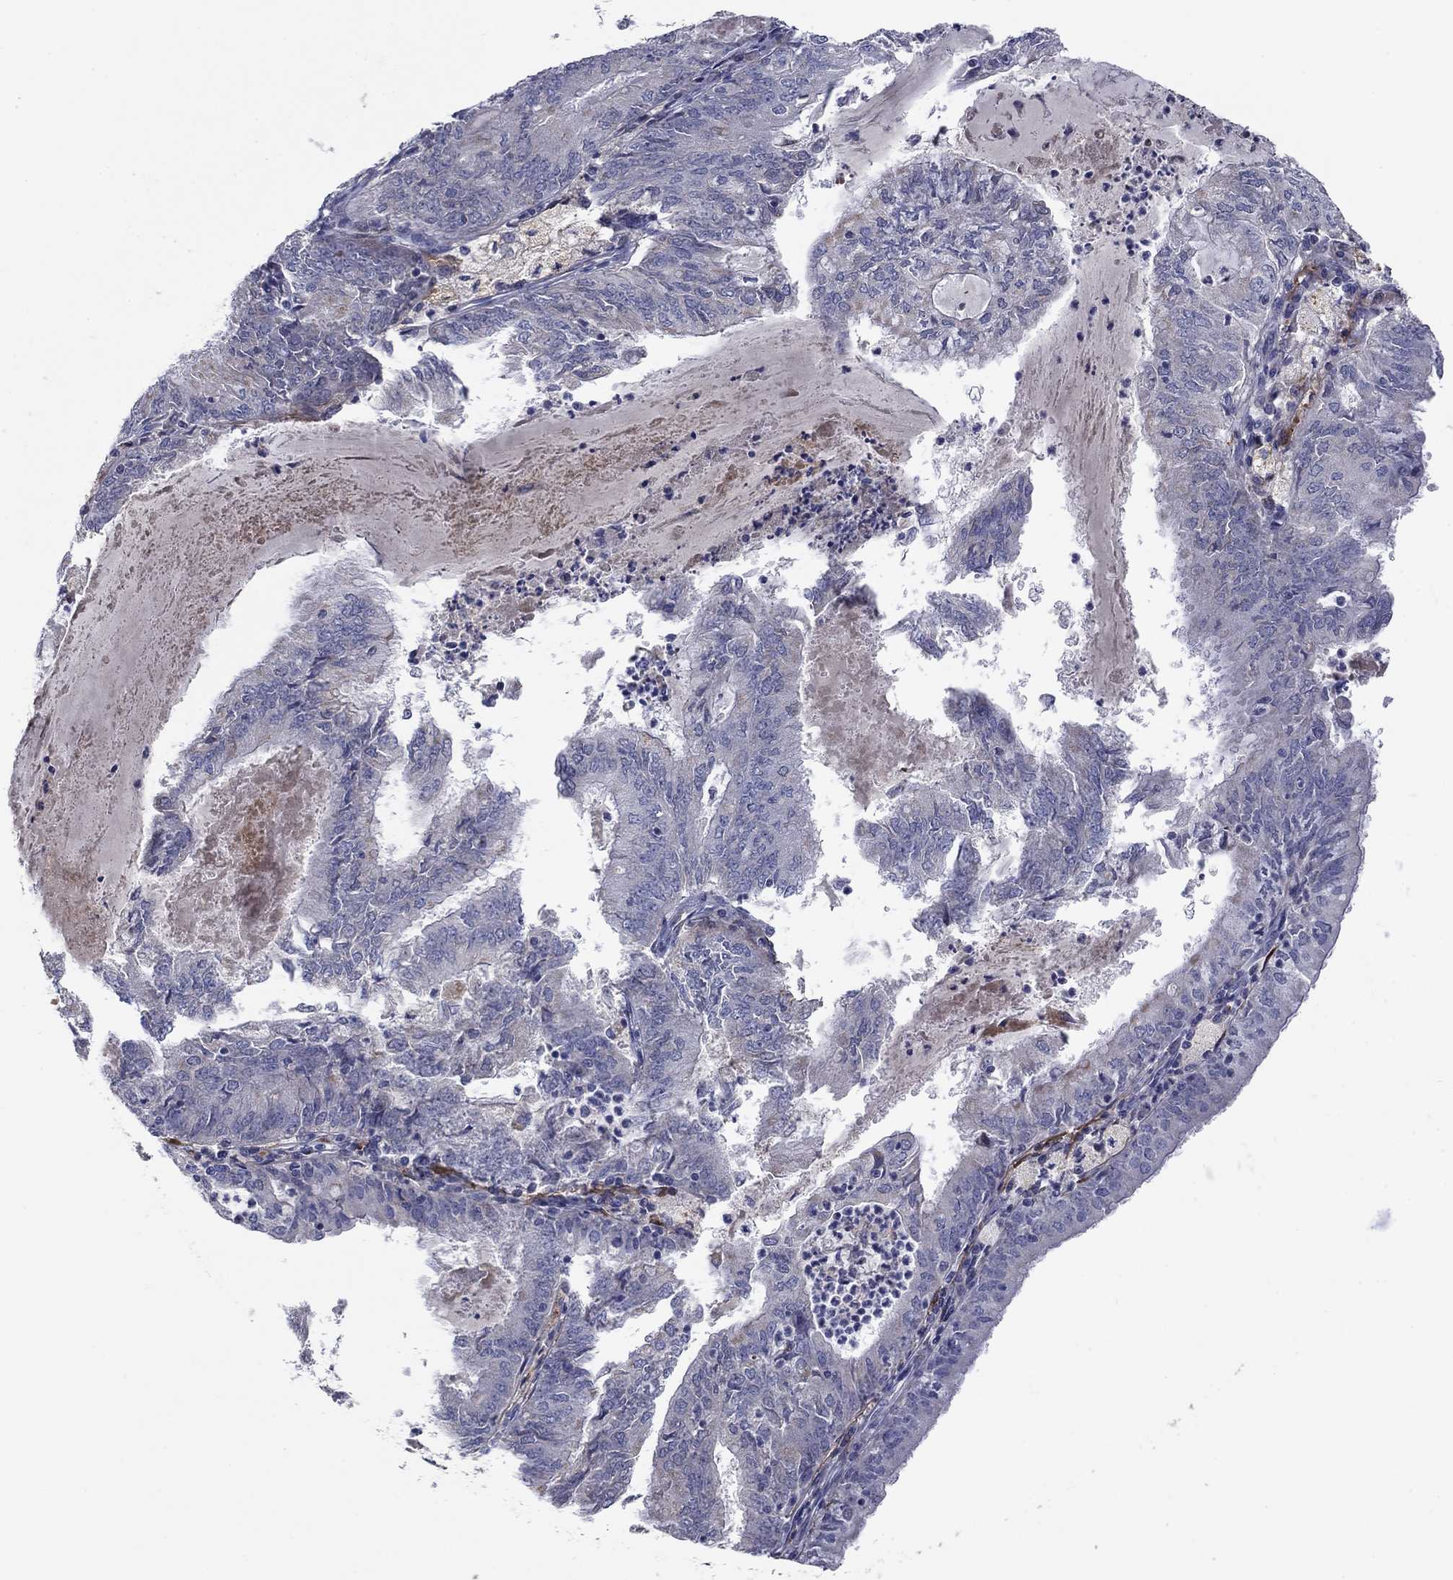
{"staining": {"intensity": "negative", "quantity": "none", "location": "none"}, "tissue": "endometrial cancer", "cell_type": "Tumor cells", "image_type": "cancer", "snomed": [{"axis": "morphology", "description": "Adenocarcinoma, NOS"}, {"axis": "topography", "description": "Endometrium"}], "caption": "Tumor cells are negative for brown protein staining in endometrial cancer.", "gene": "PTGDS", "patient": {"sex": "female", "age": 57}}